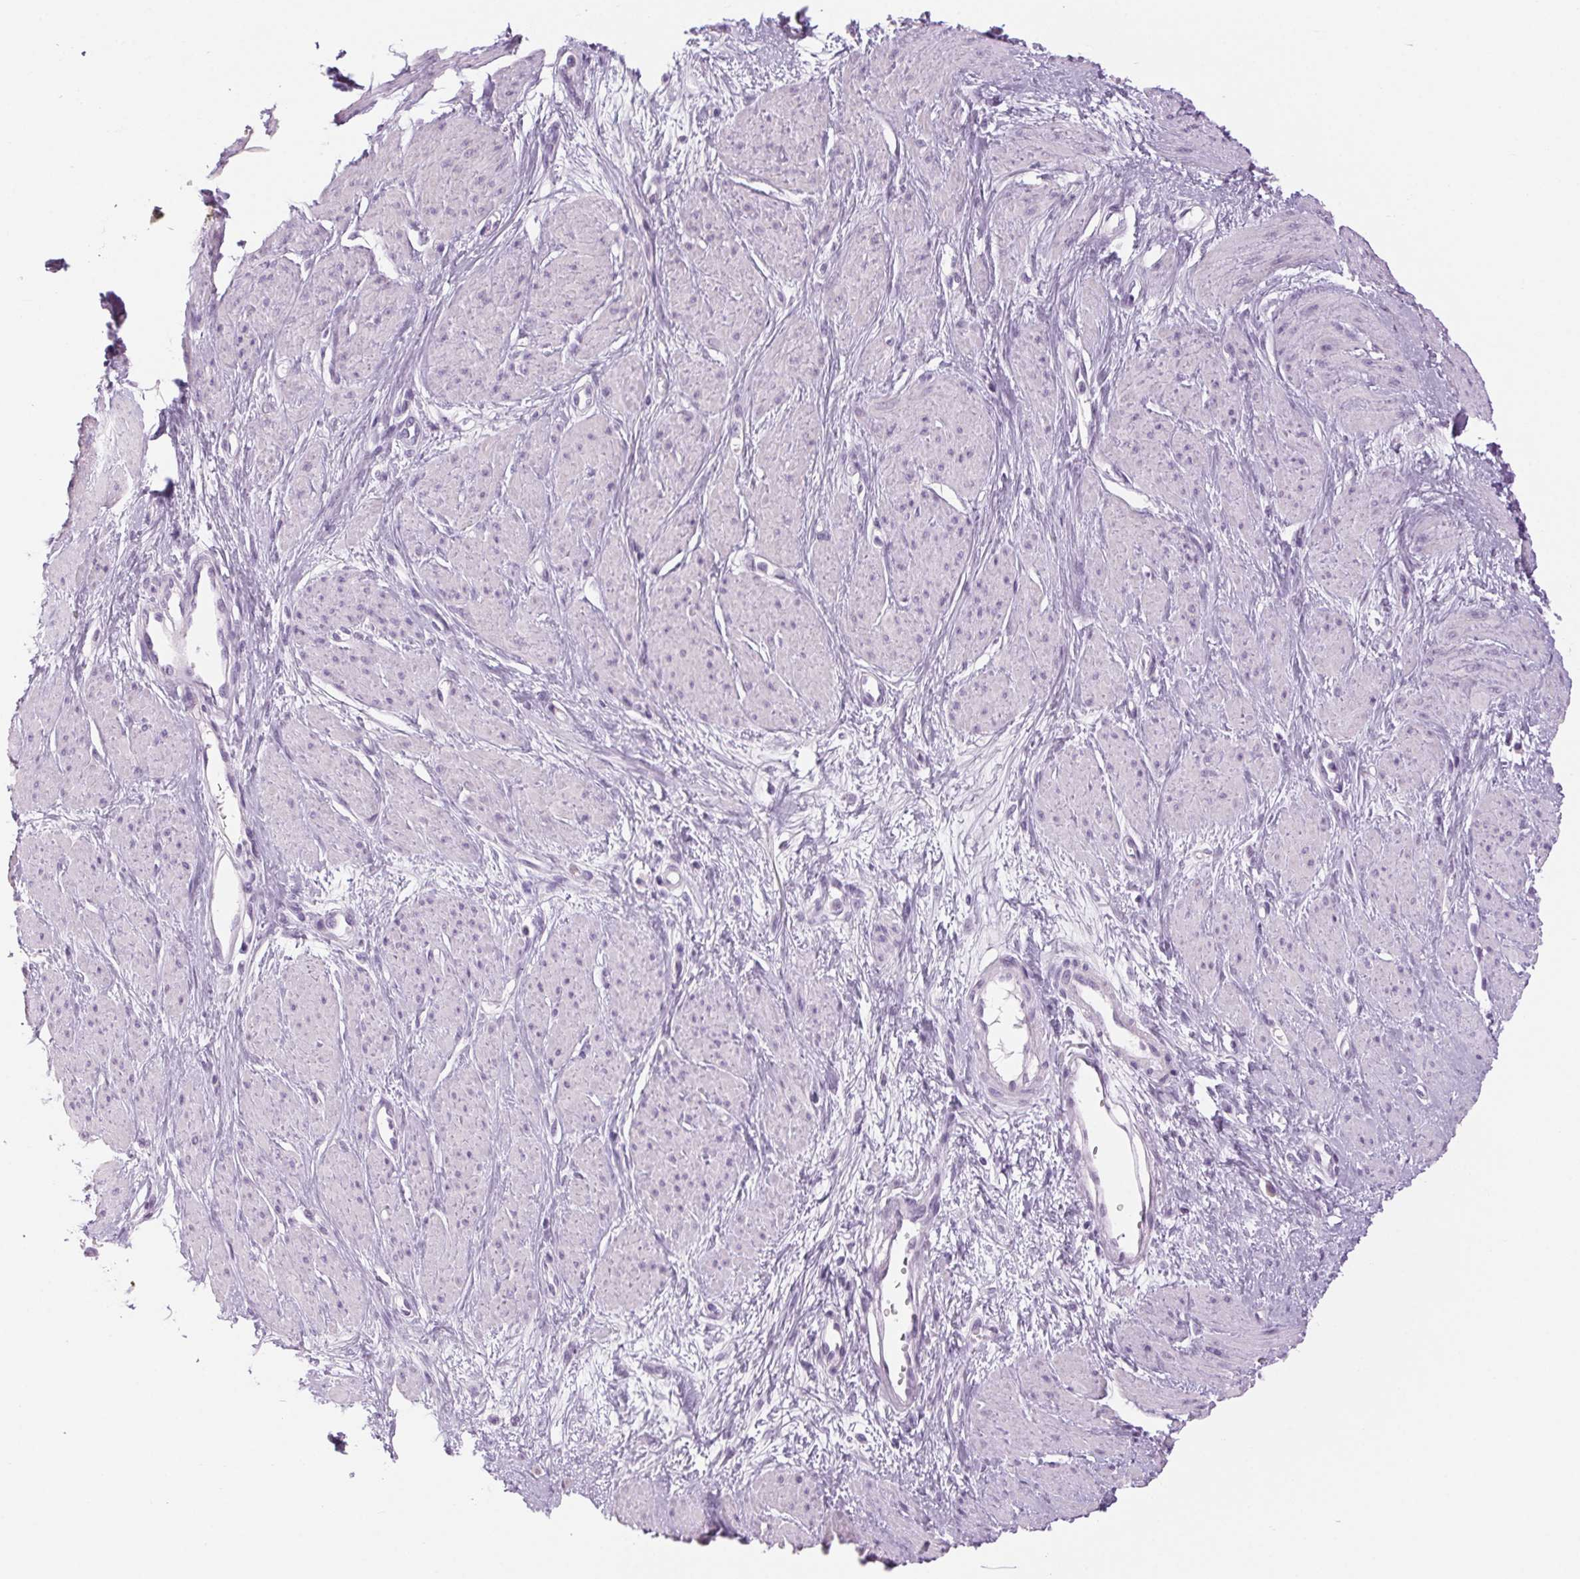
{"staining": {"intensity": "negative", "quantity": "none", "location": "none"}, "tissue": "smooth muscle", "cell_type": "Smooth muscle cells", "image_type": "normal", "snomed": [{"axis": "morphology", "description": "Normal tissue, NOS"}, {"axis": "topography", "description": "Smooth muscle"}, {"axis": "topography", "description": "Uterus"}], "caption": "There is no significant expression in smooth muscle cells of smooth muscle. (DAB (3,3'-diaminobenzidine) immunohistochemistry (IHC) visualized using brightfield microscopy, high magnification).", "gene": "LRP2", "patient": {"sex": "female", "age": 39}}